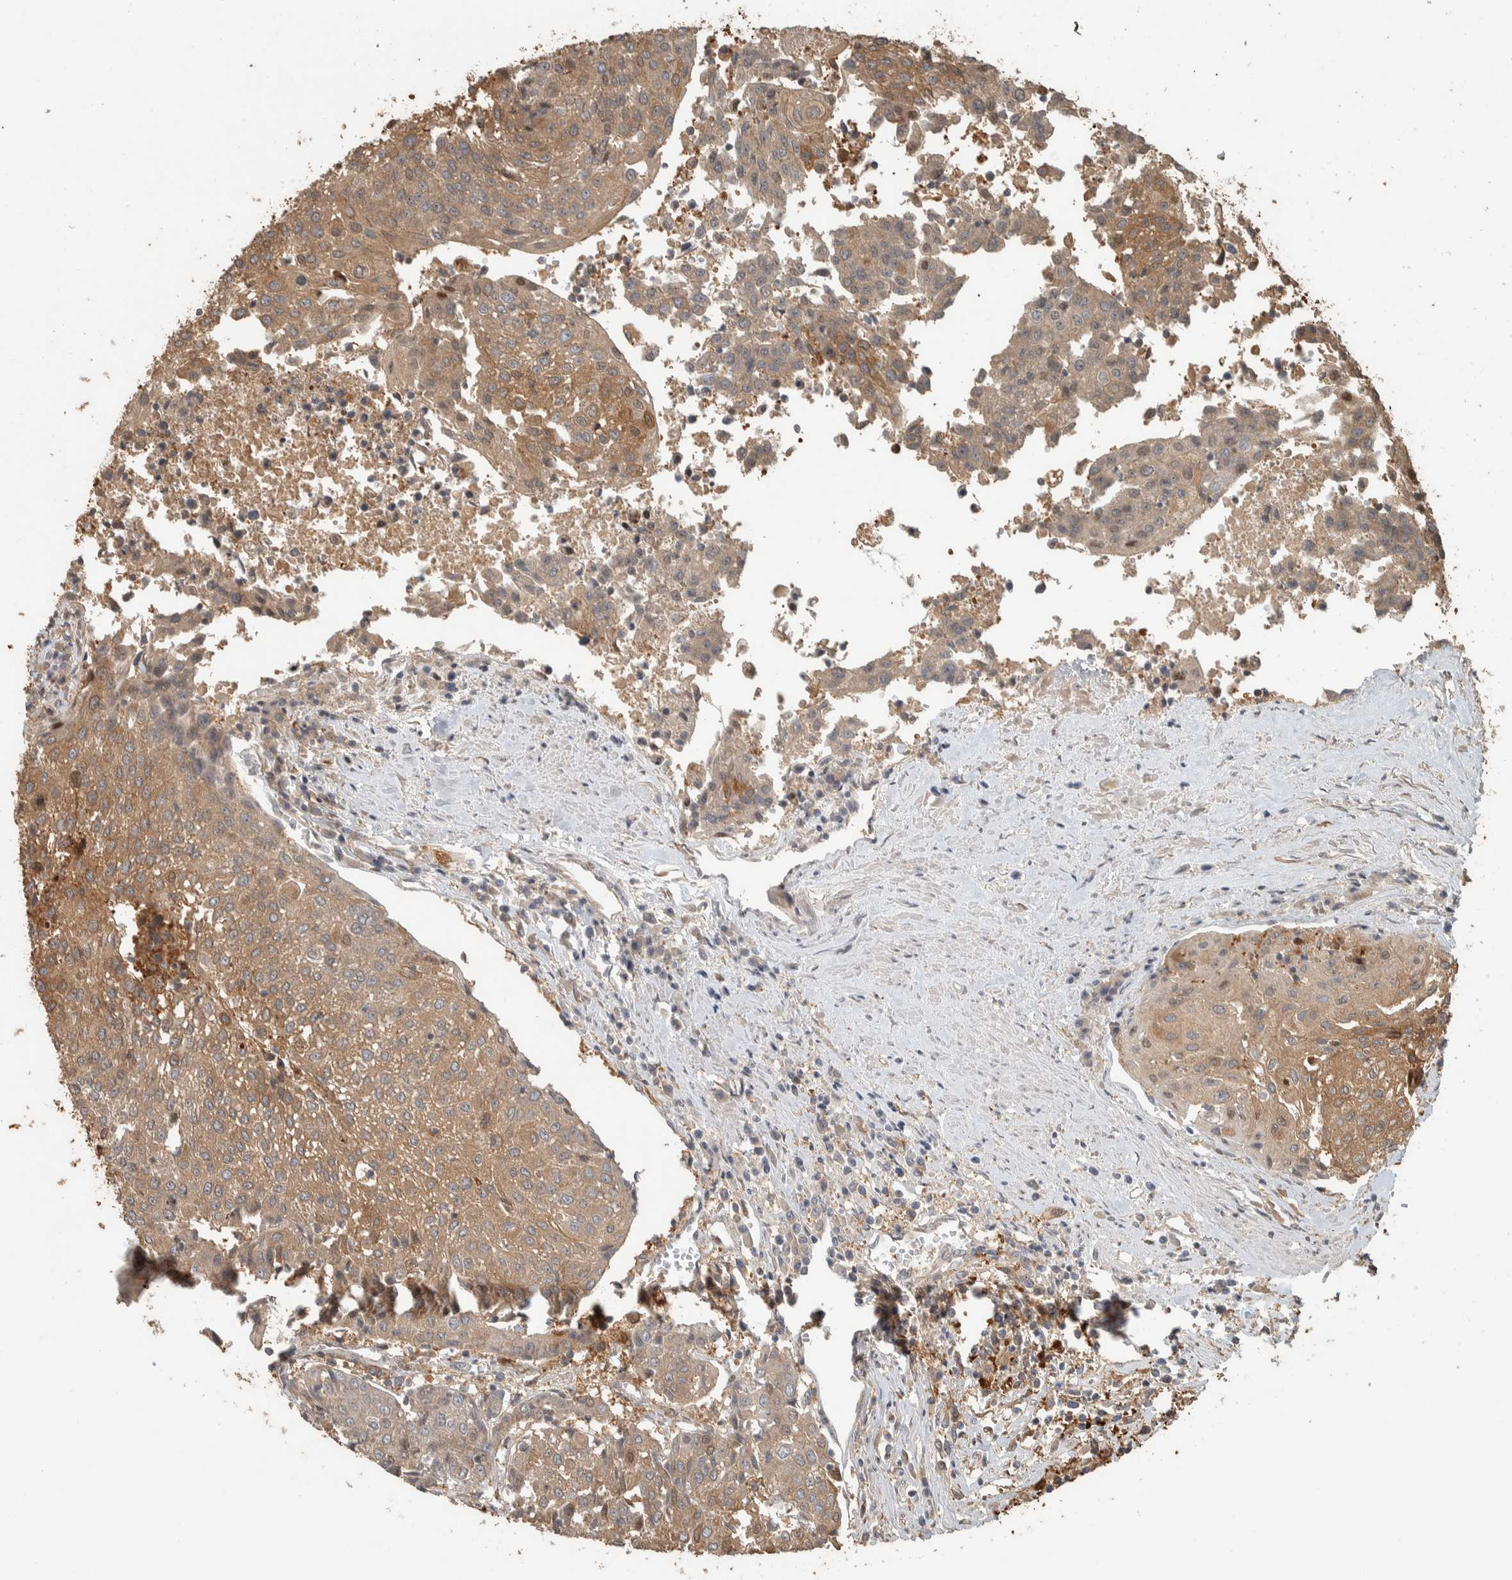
{"staining": {"intensity": "moderate", "quantity": ">75%", "location": "cytoplasmic/membranous"}, "tissue": "urothelial cancer", "cell_type": "Tumor cells", "image_type": "cancer", "snomed": [{"axis": "morphology", "description": "Urothelial carcinoma, High grade"}, {"axis": "topography", "description": "Urinary bladder"}], "caption": "This is a photomicrograph of IHC staining of high-grade urothelial carcinoma, which shows moderate positivity in the cytoplasmic/membranous of tumor cells.", "gene": "CNTROB", "patient": {"sex": "female", "age": 85}}